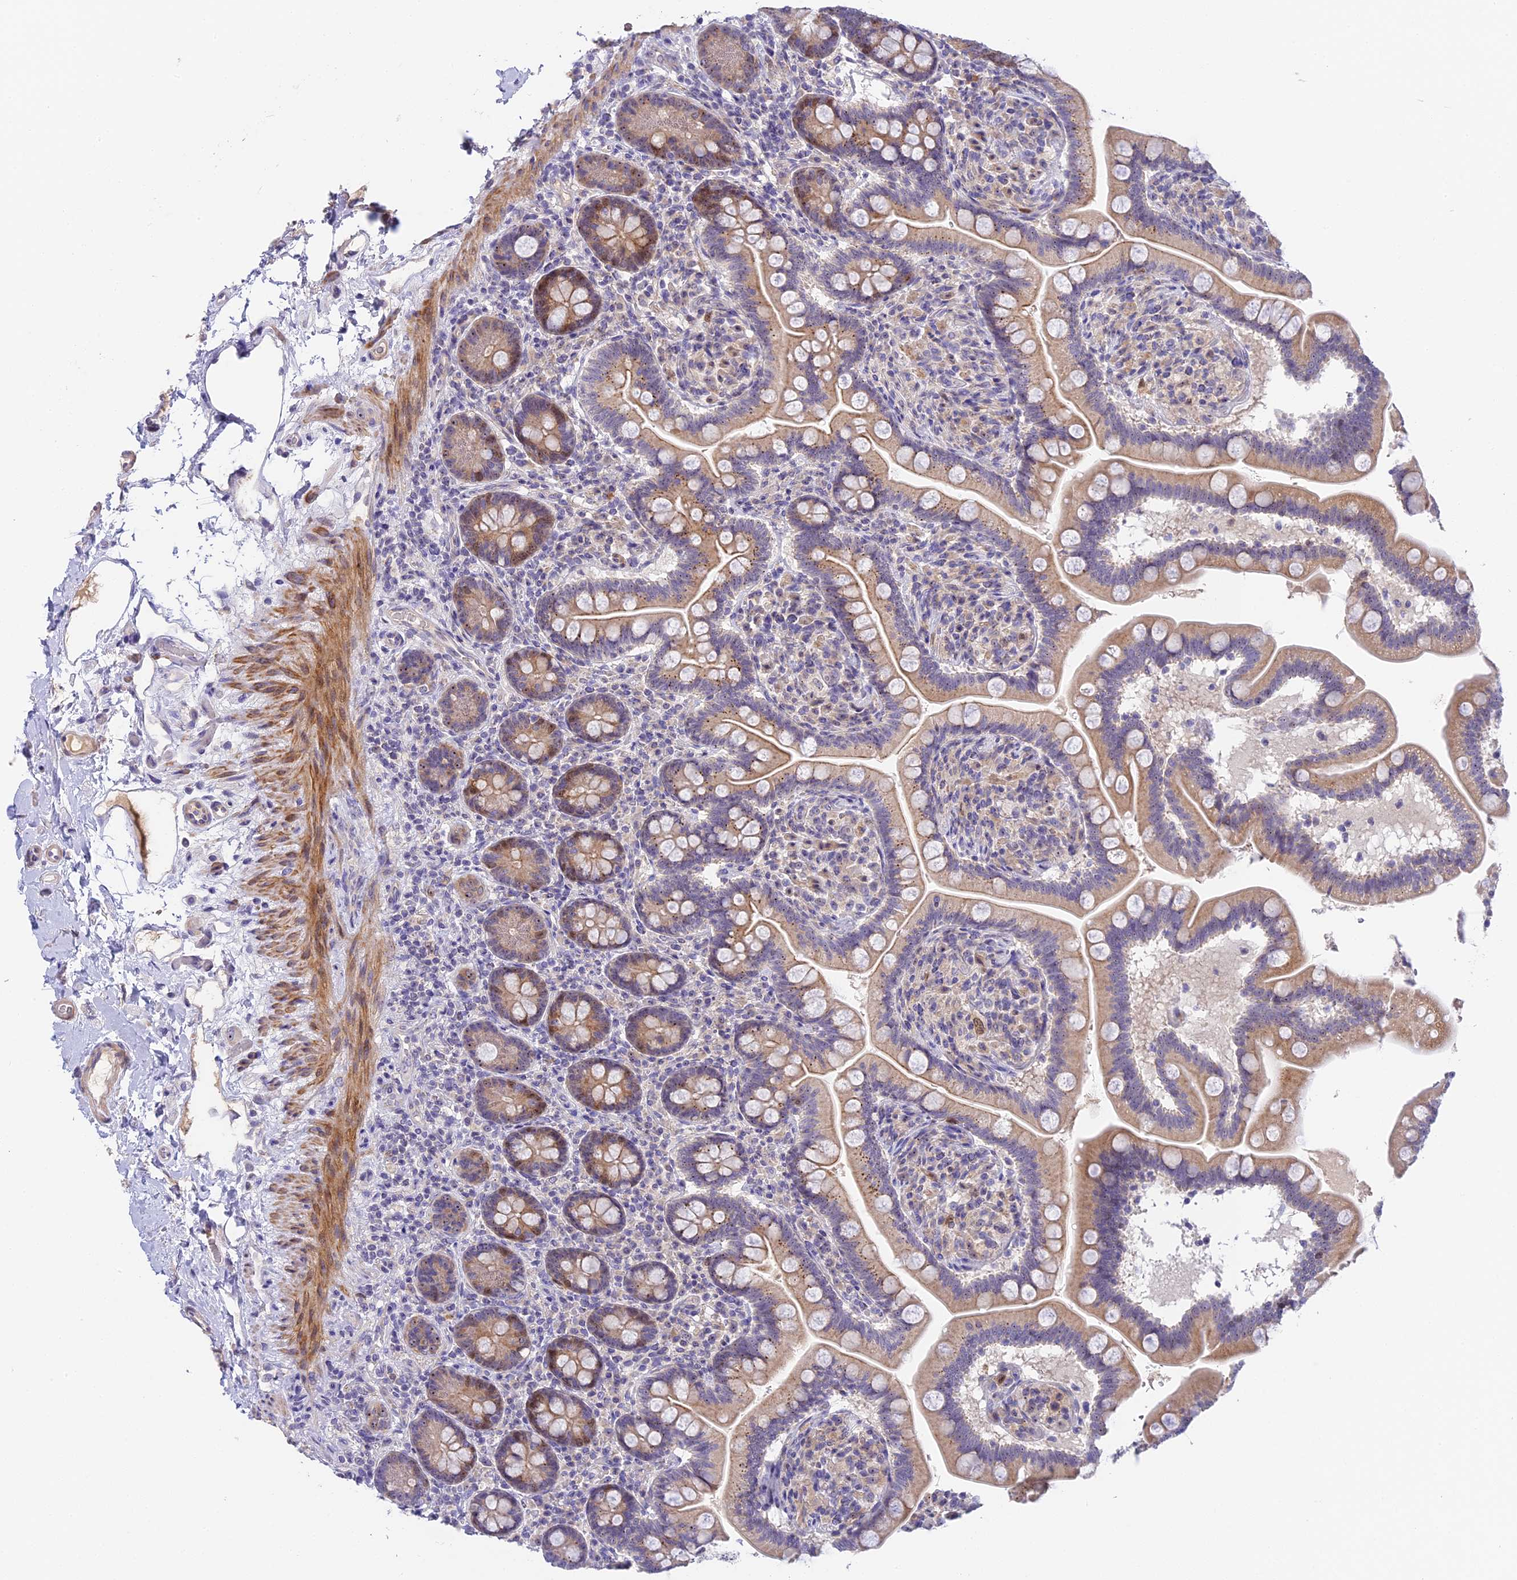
{"staining": {"intensity": "moderate", "quantity": "25%-75%", "location": "cytoplasmic/membranous,nuclear"}, "tissue": "small intestine", "cell_type": "Glandular cells", "image_type": "normal", "snomed": [{"axis": "morphology", "description": "Normal tissue, NOS"}, {"axis": "topography", "description": "Small intestine"}], "caption": "Immunohistochemistry image of unremarkable human small intestine stained for a protein (brown), which demonstrates medium levels of moderate cytoplasmic/membranous,nuclear expression in approximately 25%-75% of glandular cells.", "gene": "RAD51", "patient": {"sex": "female", "age": 64}}